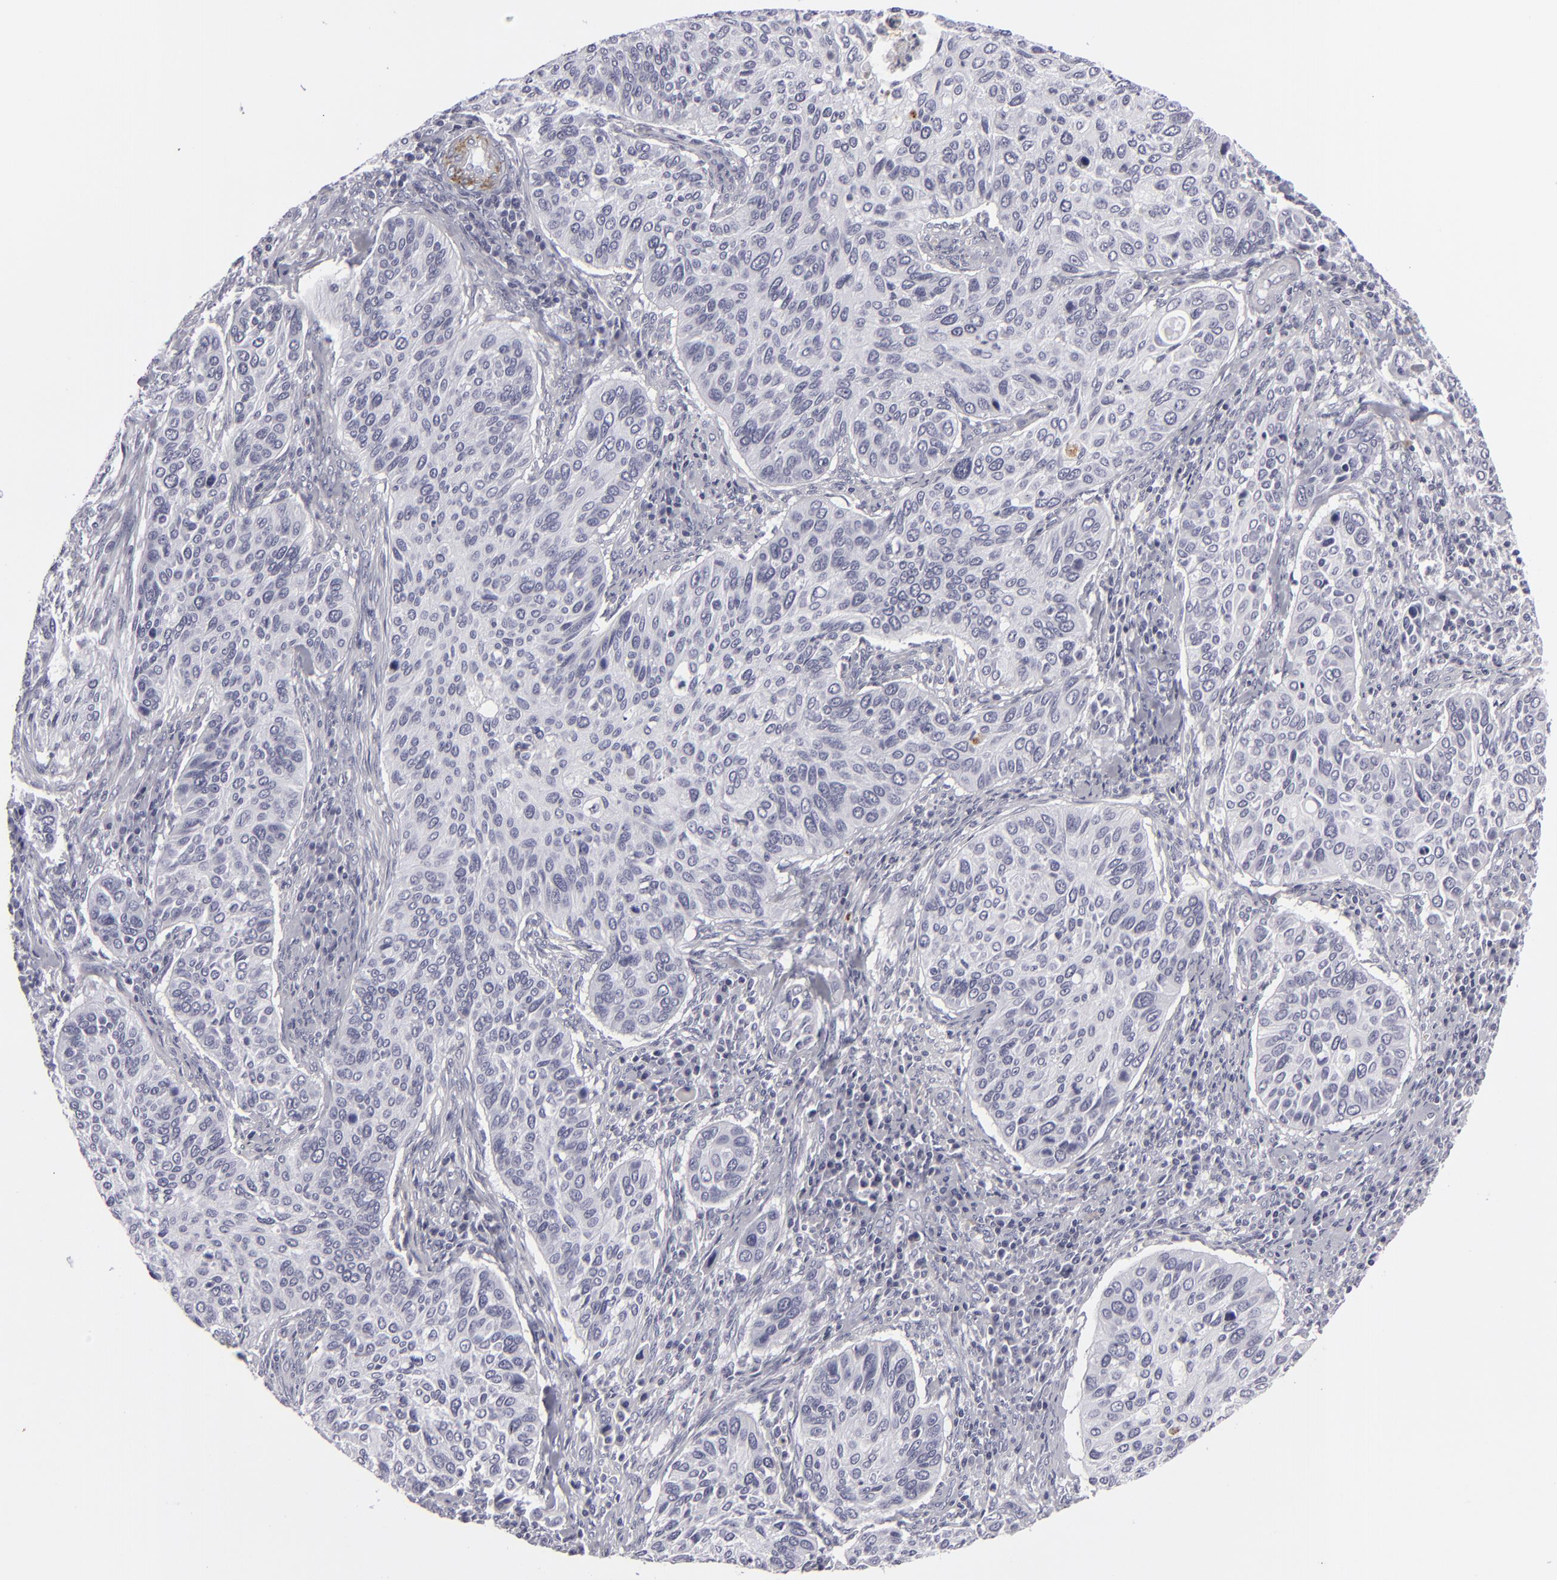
{"staining": {"intensity": "negative", "quantity": "none", "location": "none"}, "tissue": "cervical cancer", "cell_type": "Tumor cells", "image_type": "cancer", "snomed": [{"axis": "morphology", "description": "Adenocarcinoma, NOS"}, {"axis": "topography", "description": "Cervix"}], "caption": "Protein analysis of adenocarcinoma (cervical) displays no significant staining in tumor cells.", "gene": "C9", "patient": {"sex": "female", "age": 29}}